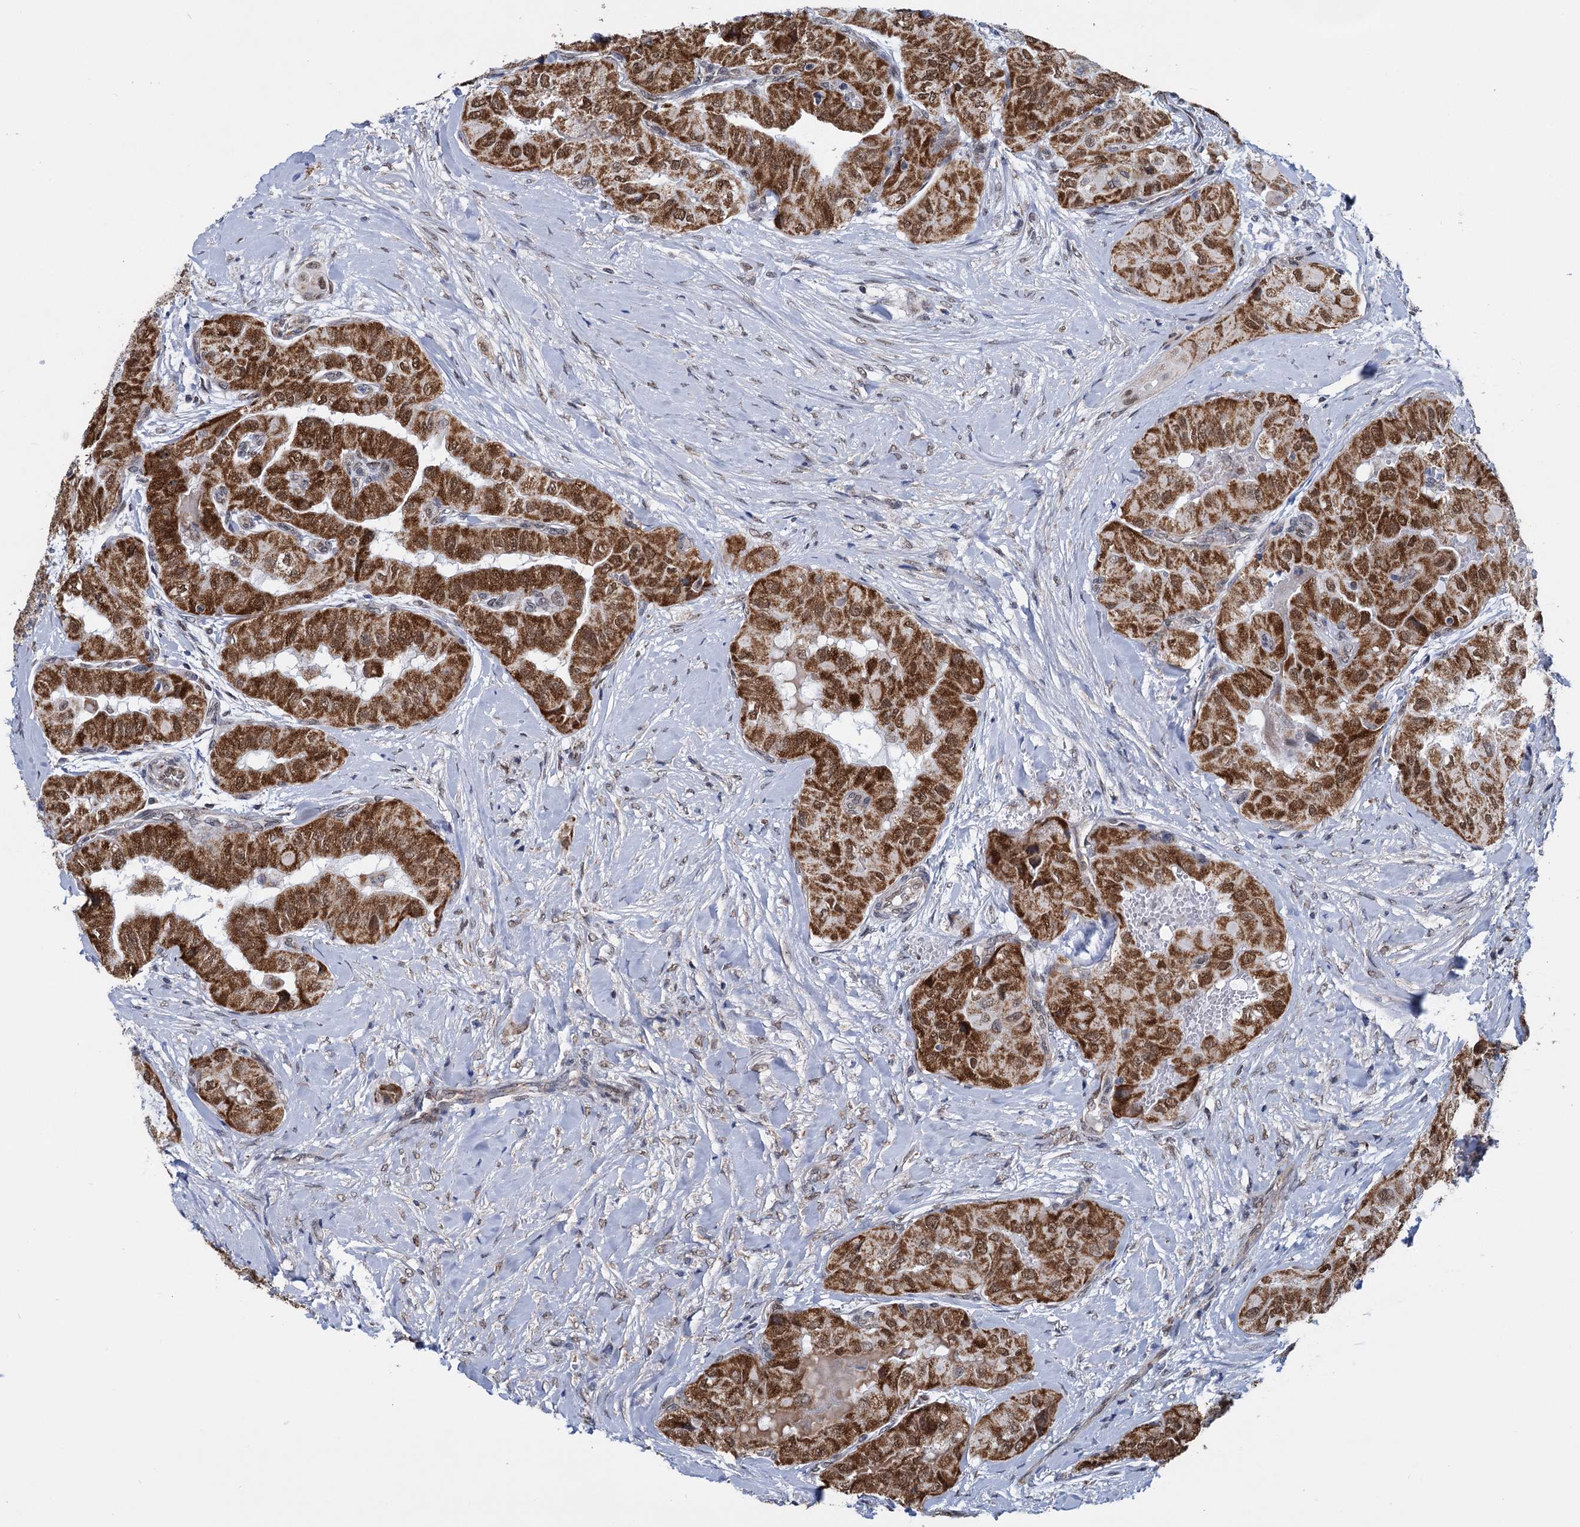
{"staining": {"intensity": "moderate", "quantity": ">75%", "location": "cytoplasmic/membranous,nuclear"}, "tissue": "thyroid cancer", "cell_type": "Tumor cells", "image_type": "cancer", "snomed": [{"axis": "morphology", "description": "Papillary adenocarcinoma, NOS"}, {"axis": "topography", "description": "Thyroid gland"}], "caption": "Human thyroid papillary adenocarcinoma stained with a protein marker displays moderate staining in tumor cells.", "gene": "MORN3", "patient": {"sex": "female", "age": 59}}